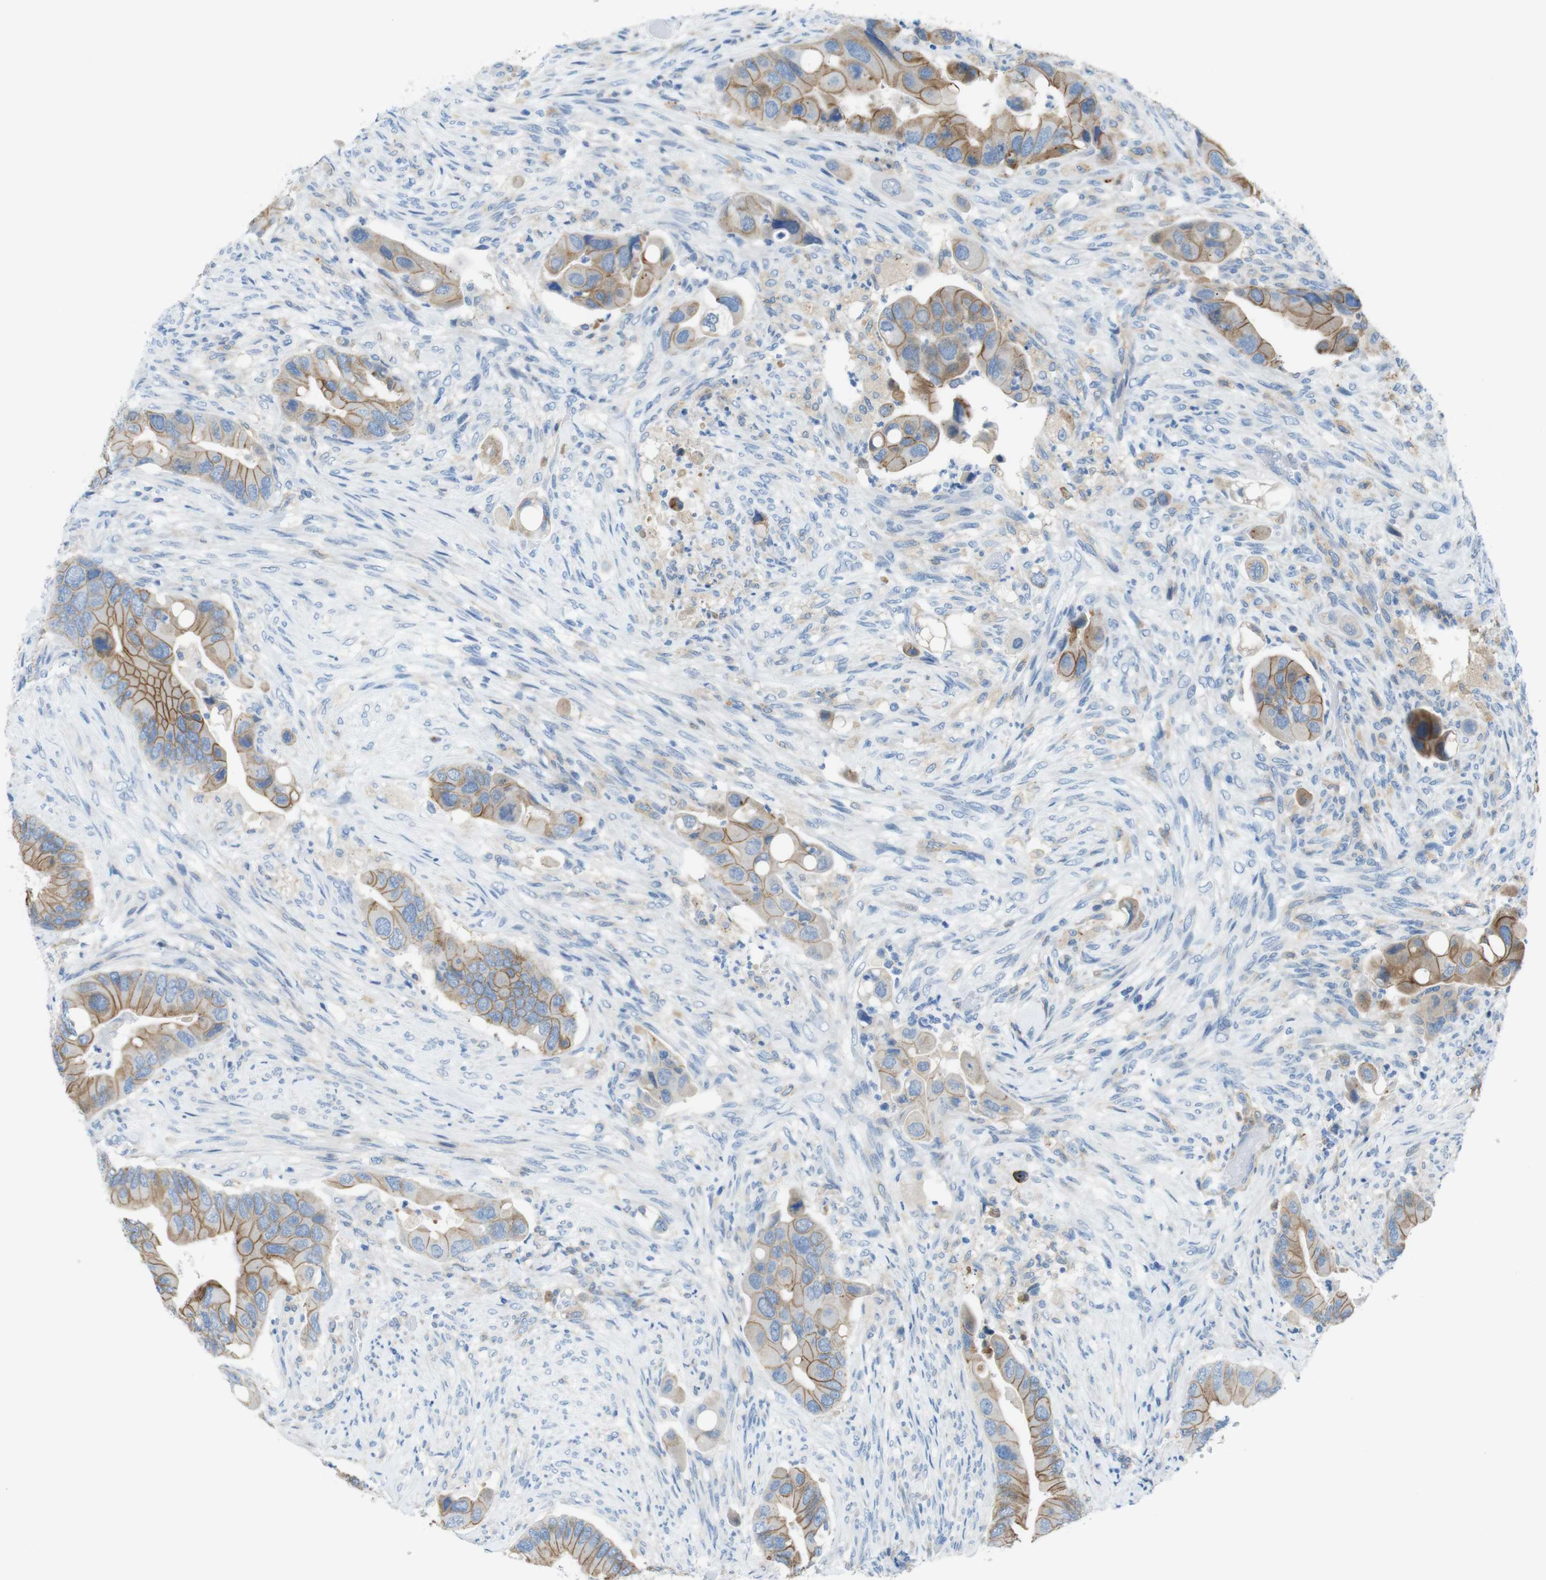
{"staining": {"intensity": "moderate", "quantity": ">75%", "location": "cytoplasmic/membranous"}, "tissue": "colorectal cancer", "cell_type": "Tumor cells", "image_type": "cancer", "snomed": [{"axis": "morphology", "description": "Adenocarcinoma, NOS"}, {"axis": "topography", "description": "Rectum"}], "caption": "Immunohistochemical staining of colorectal adenocarcinoma displays moderate cytoplasmic/membranous protein expression in approximately >75% of tumor cells.", "gene": "CLMN", "patient": {"sex": "female", "age": 57}}